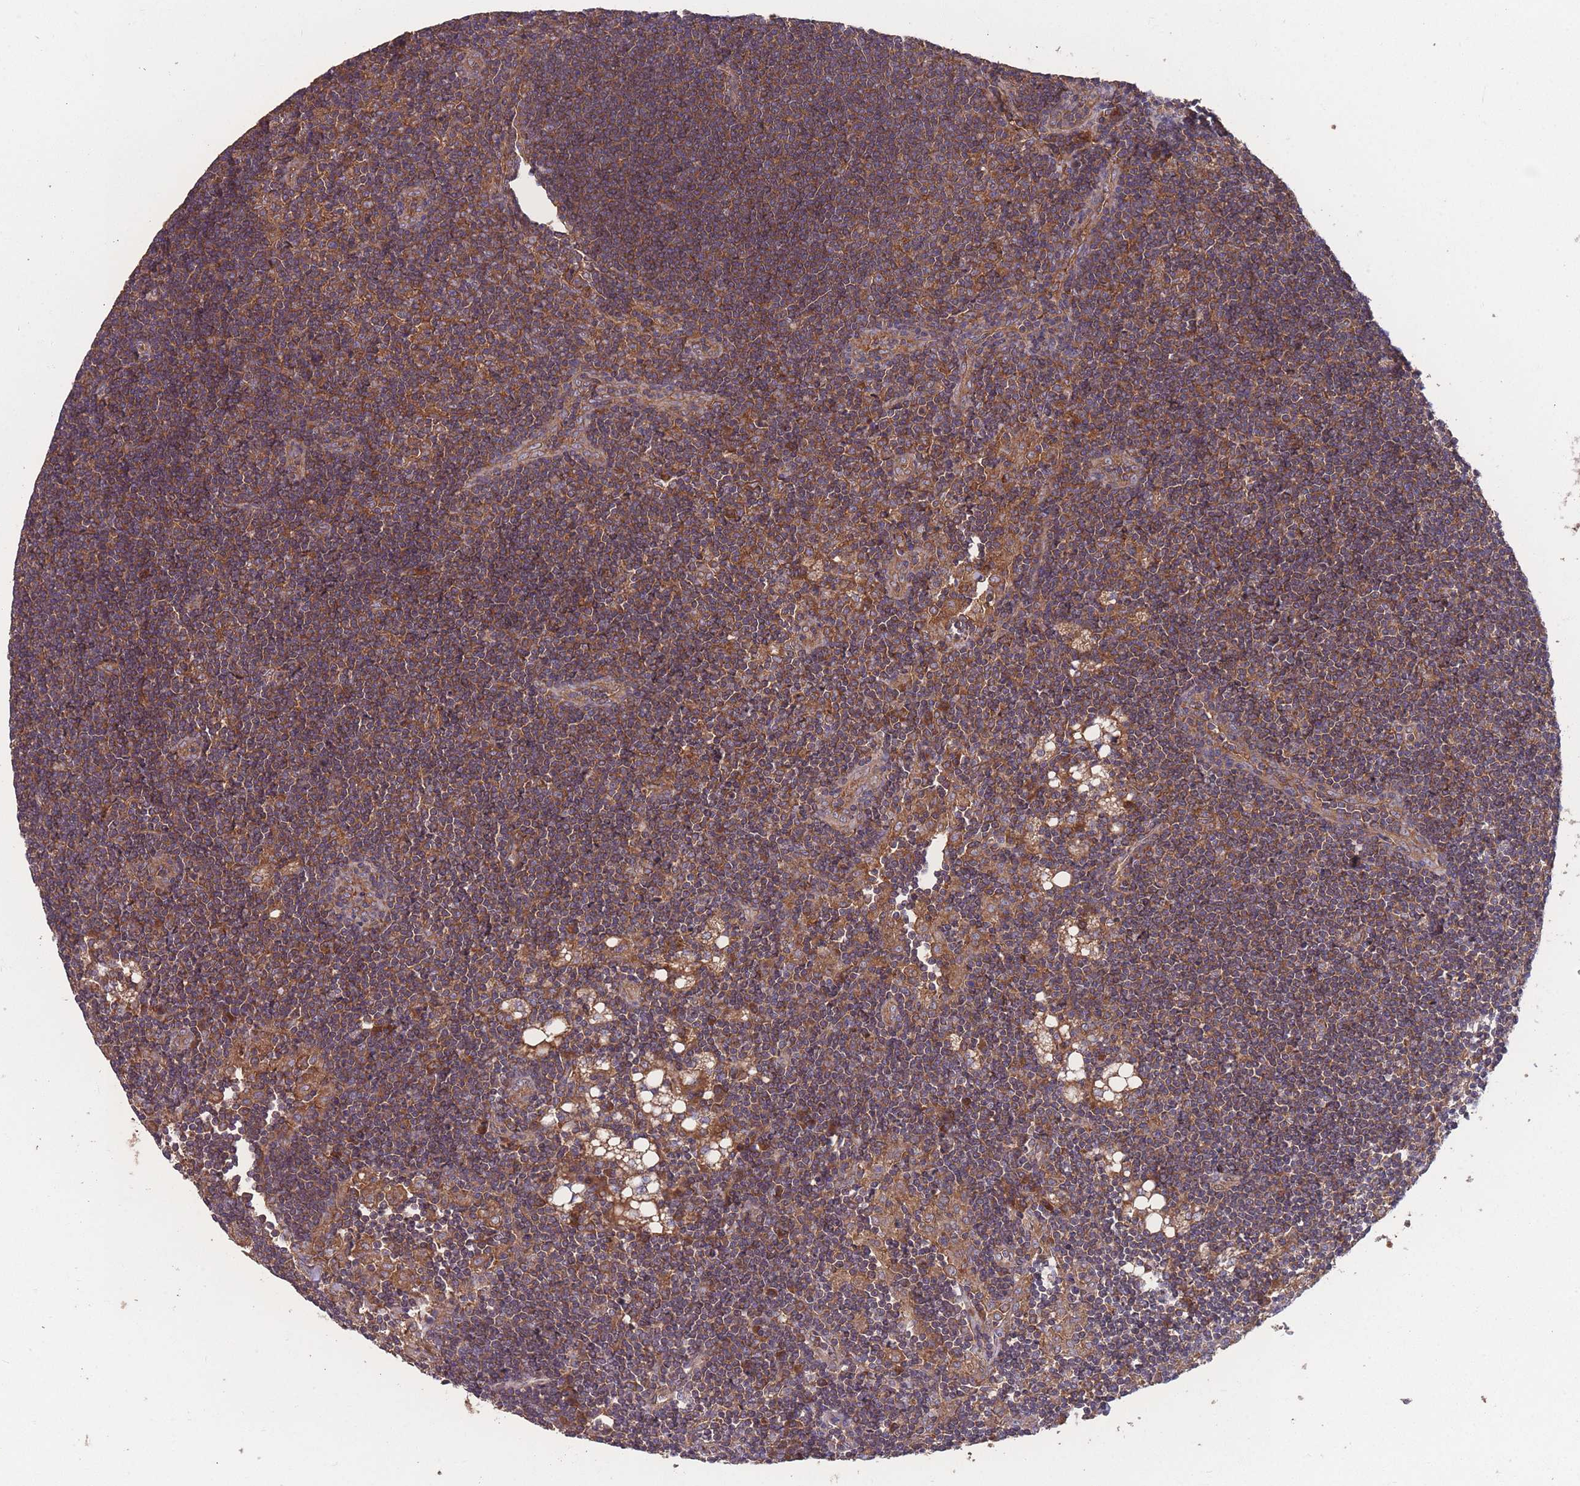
{"staining": {"intensity": "strong", "quantity": ">75%", "location": "cytoplasmic/membranous"}, "tissue": "lymph node", "cell_type": "Germinal center cells", "image_type": "normal", "snomed": [{"axis": "morphology", "description": "Normal tissue, NOS"}, {"axis": "topography", "description": "Lymph node"}], "caption": "Protein expression analysis of normal lymph node reveals strong cytoplasmic/membranous positivity in approximately >75% of germinal center cells.", "gene": "ZPR1", "patient": {"sex": "male", "age": 24}}